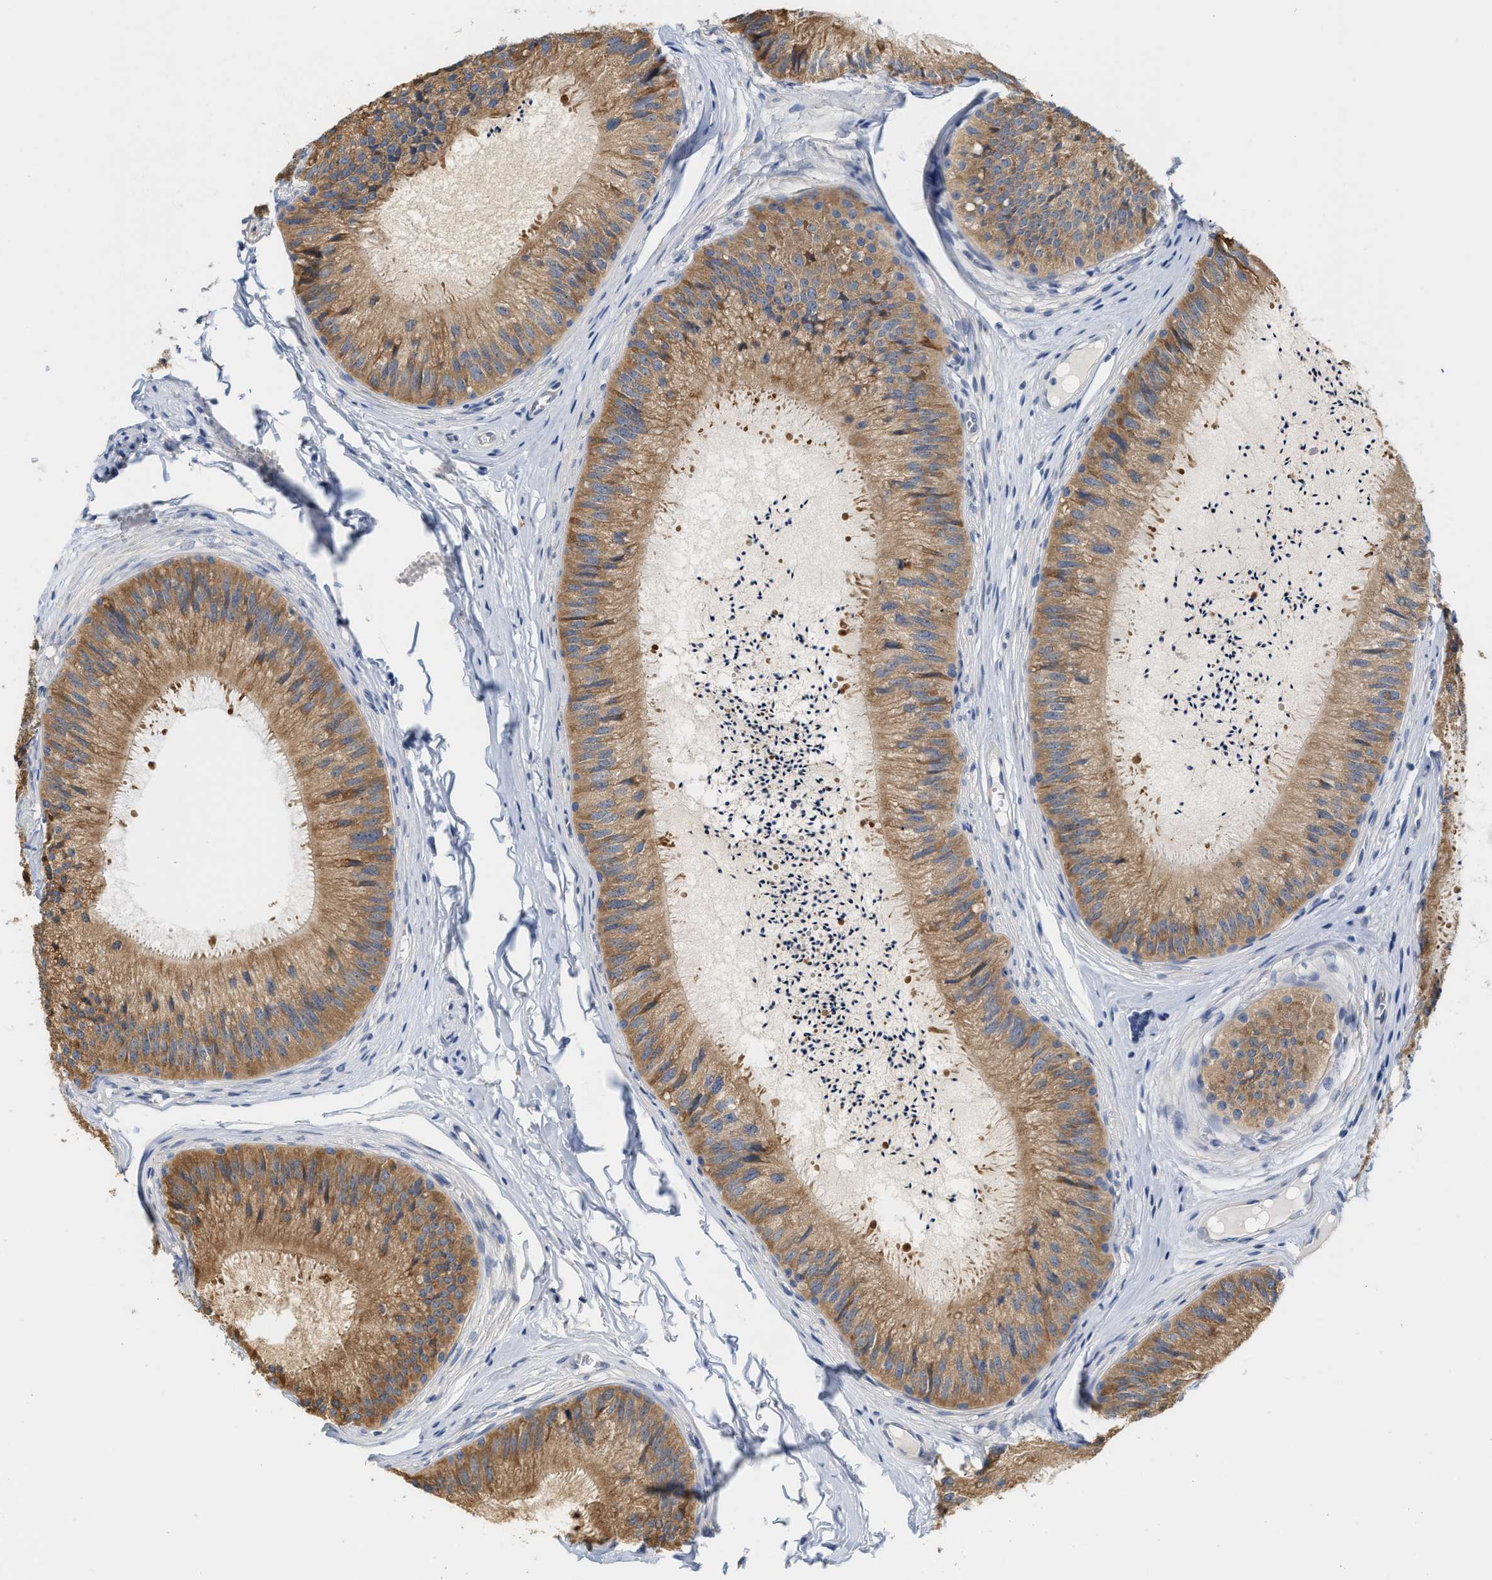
{"staining": {"intensity": "moderate", "quantity": ">75%", "location": "cytoplasmic/membranous"}, "tissue": "epididymis", "cell_type": "Glandular cells", "image_type": "normal", "snomed": [{"axis": "morphology", "description": "Normal tissue, NOS"}, {"axis": "topography", "description": "Epididymis"}], "caption": "Epididymis stained for a protein exhibits moderate cytoplasmic/membranous positivity in glandular cells. The staining was performed using DAB to visualize the protein expression in brown, while the nuclei were stained in blue with hematoxylin (Magnification: 20x).", "gene": "RYR2", "patient": {"sex": "male", "age": 31}}